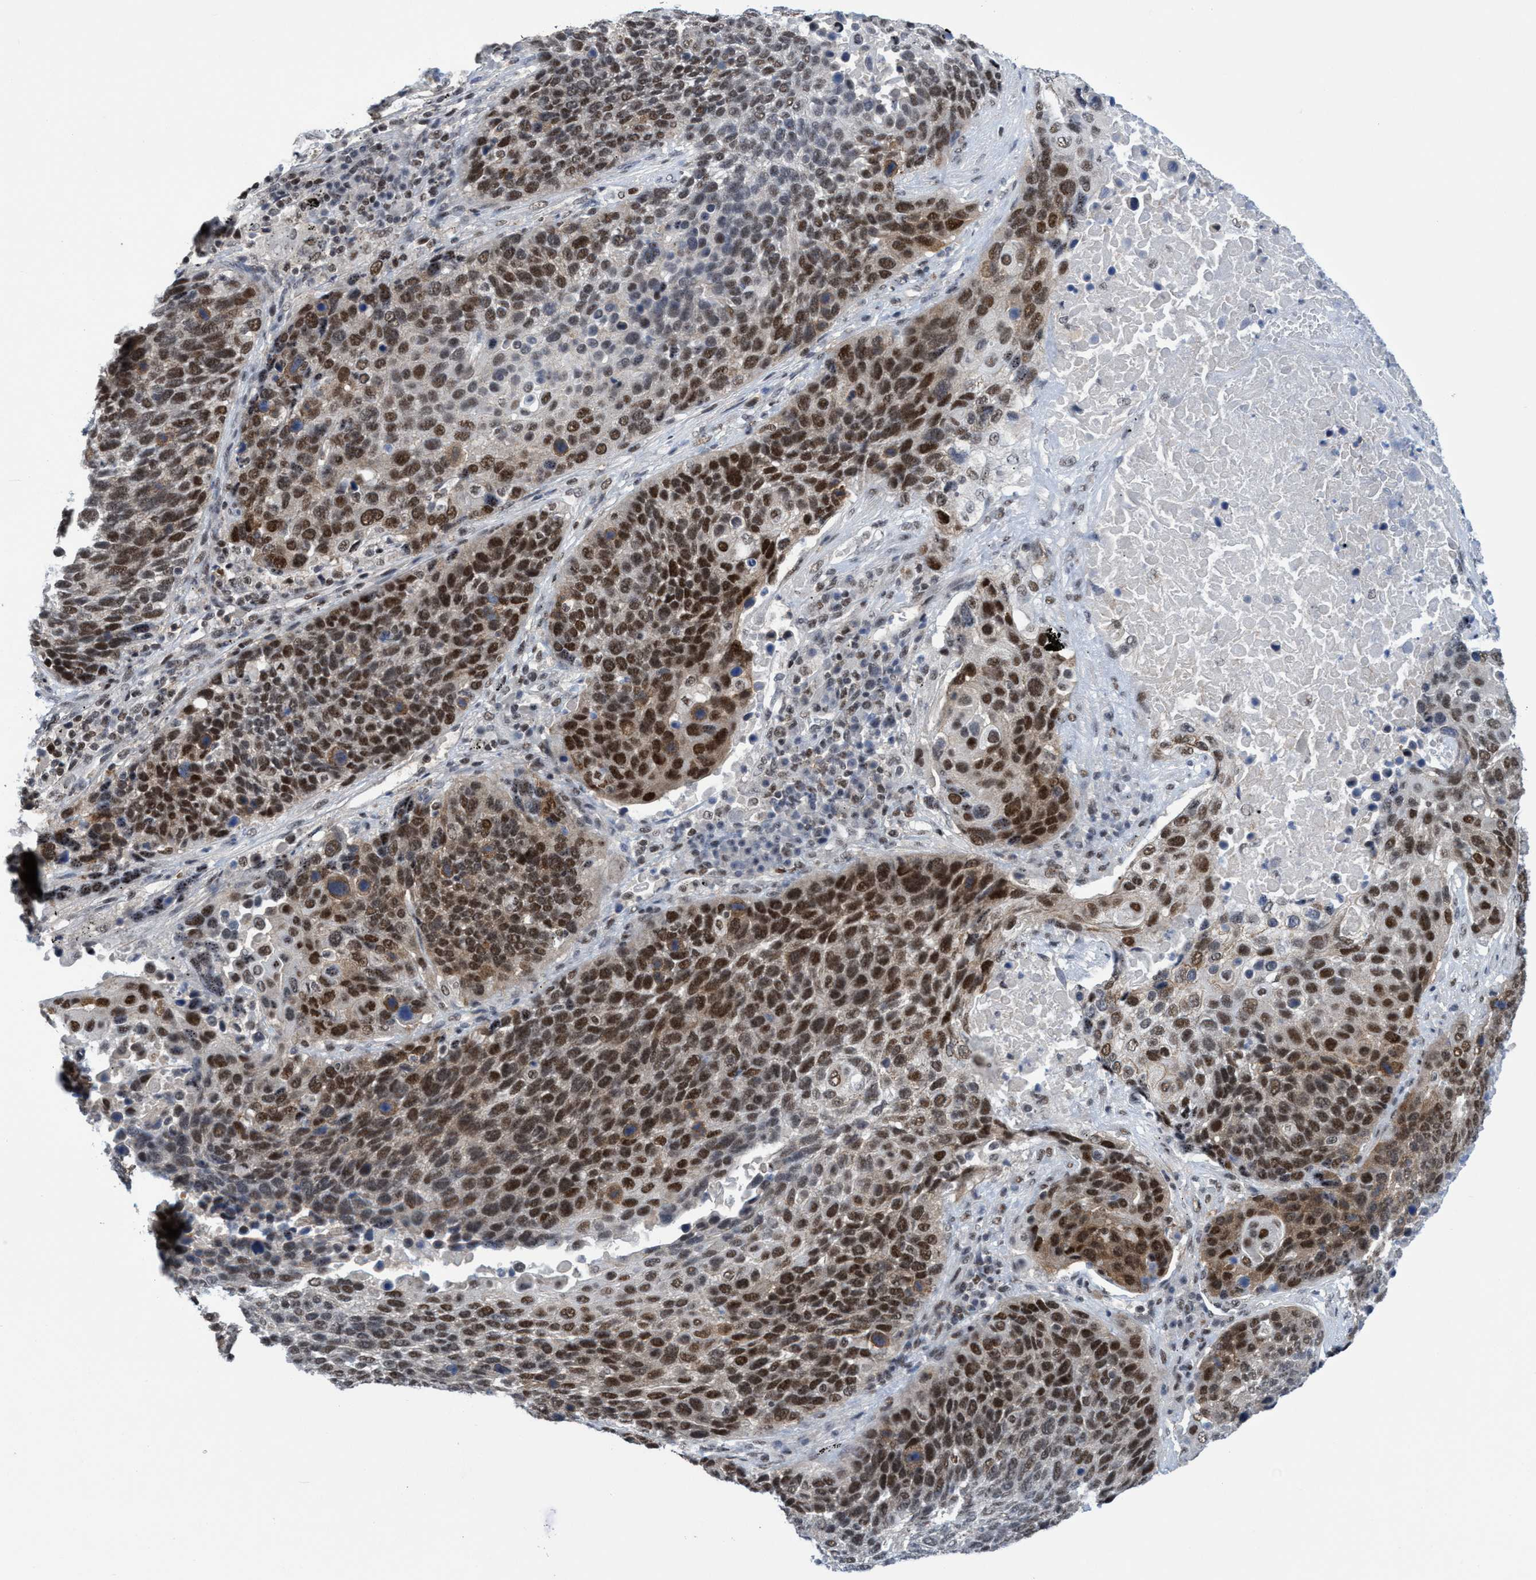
{"staining": {"intensity": "strong", "quantity": ">75%", "location": "nuclear"}, "tissue": "lung cancer", "cell_type": "Tumor cells", "image_type": "cancer", "snomed": [{"axis": "morphology", "description": "Squamous cell carcinoma, NOS"}, {"axis": "topography", "description": "Lung"}], "caption": "Immunohistochemical staining of human lung cancer reveals high levels of strong nuclear protein expression in about >75% of tumor cells. The staining is performed using DAB brown chromogen to label protein expression. The nuclei are counter-stained blue using hematoxylin.", "gene": "C9orf78", "patient": {"sex": "male", "age": 66}}